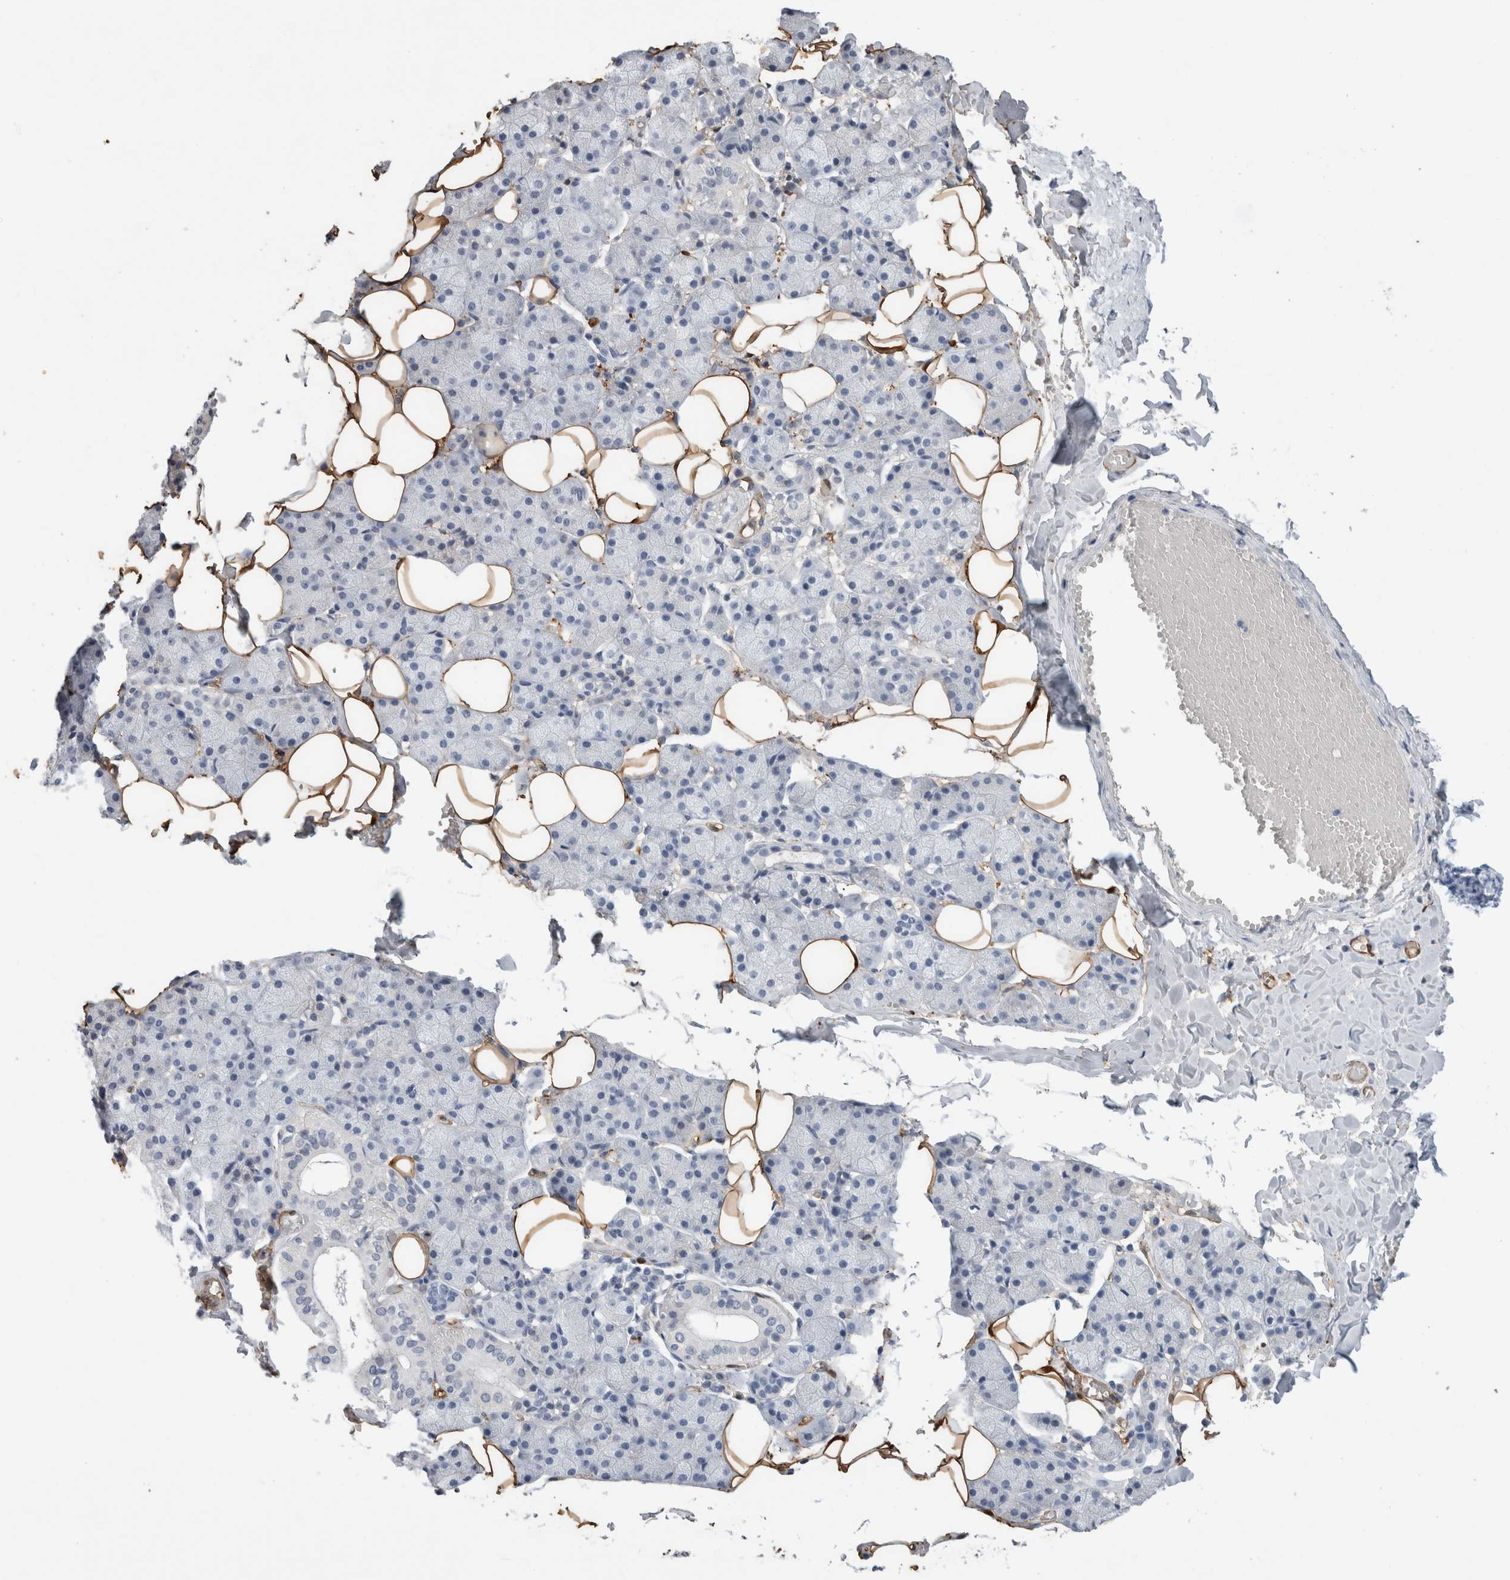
{"staining": {"intensity": "negative", "quantity": "none", "location": "none"}, "tissue": "salivary gland", "cell_type": "Glandular cells", "image_type": "normal", "snomed": [{"axis": "morphology", "description": "Normal tissue, NOS"}, {"axis": "topography", "description": "Salivary gland"}], "caption": "Immunohistochemistry of unremarkable salivary gland shows no staining in glandular cells.", "gene": "FABP4", "patient": {"sex": "female", "age": 33}}